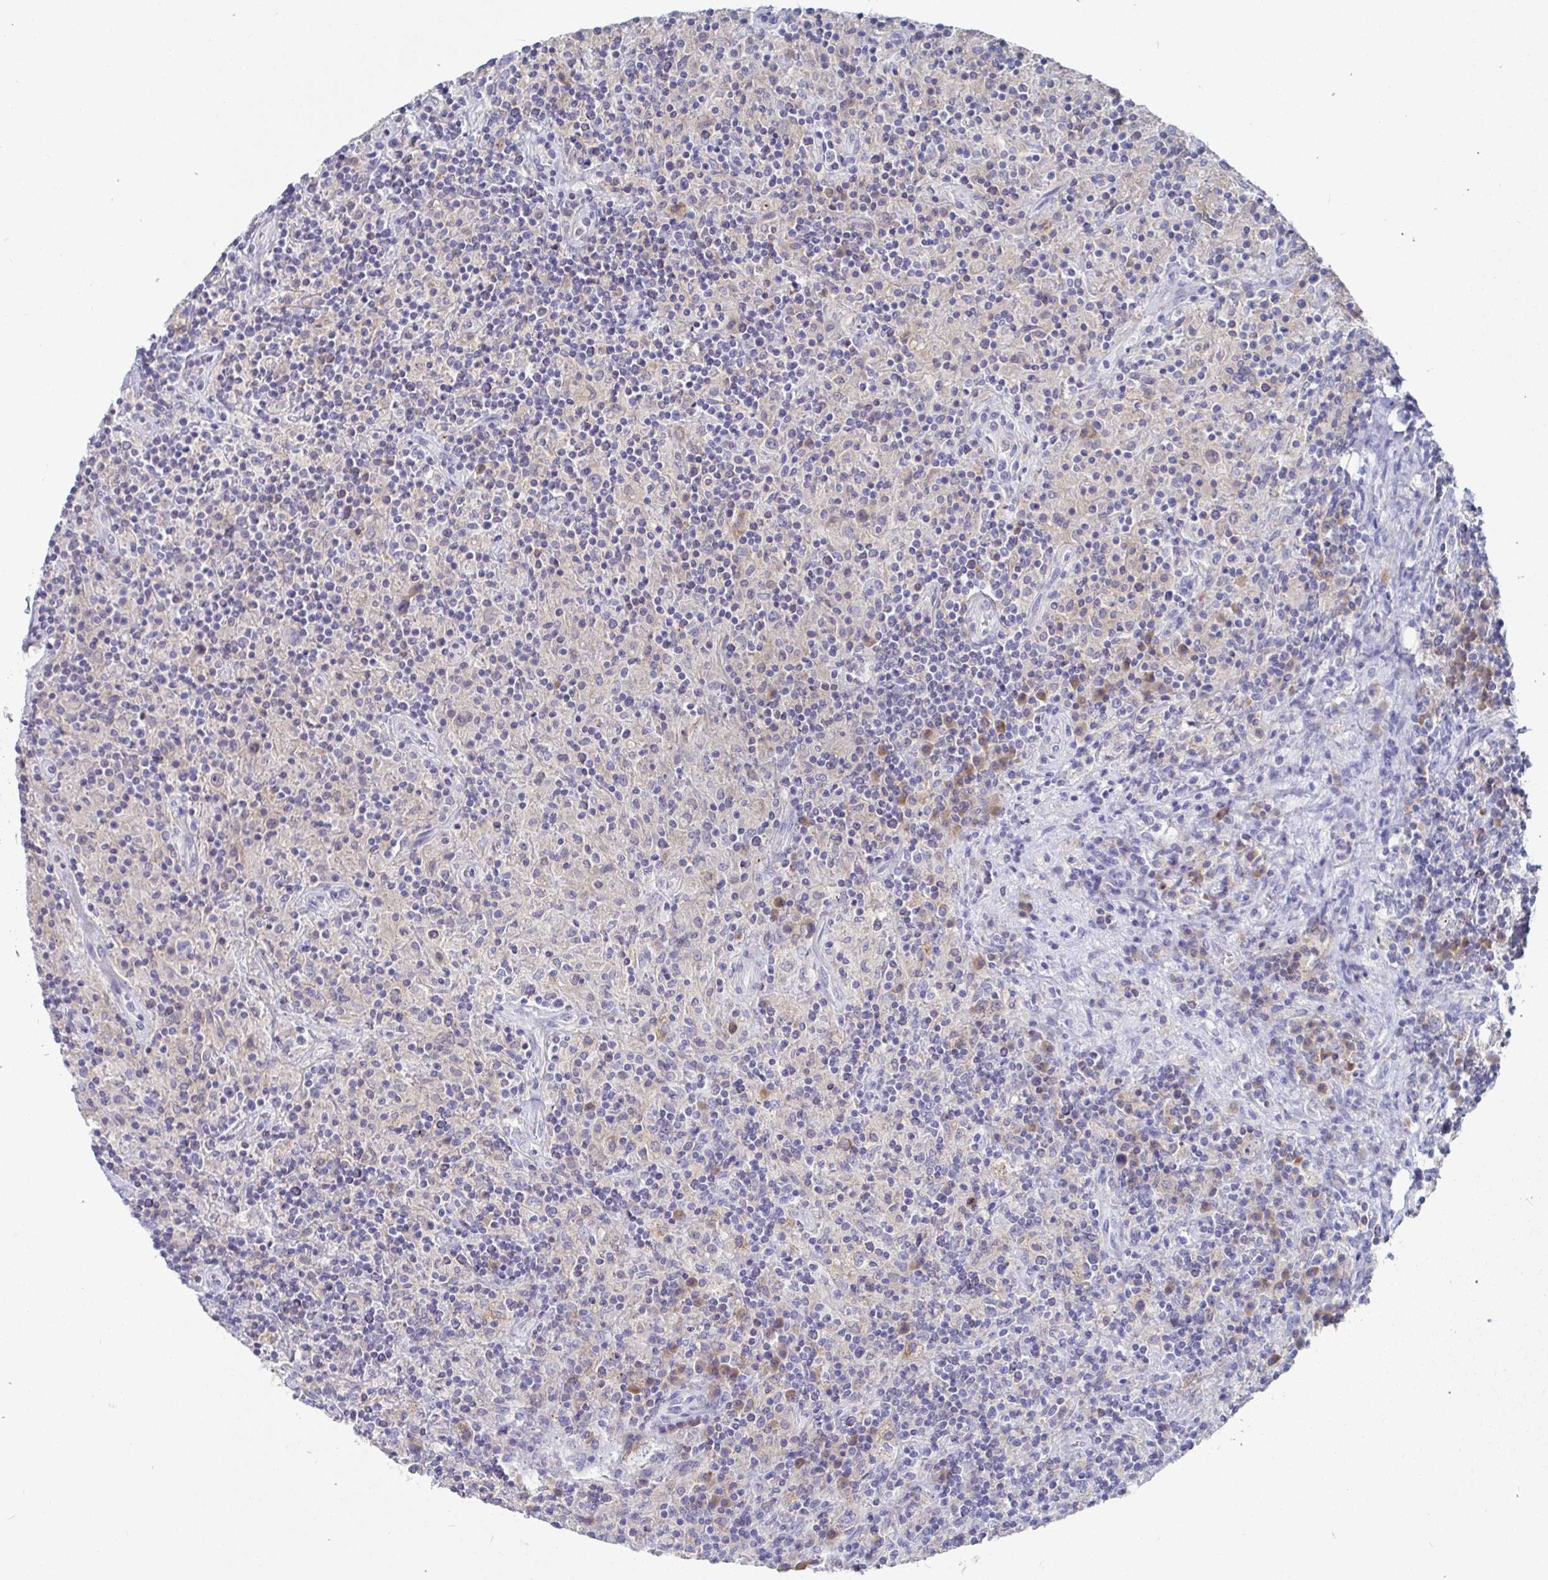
{"staining": {"intensity": "negative", "quantity": "none", "location": "none"}, "tissue": "lymphoma", "cell_type": "Tumor cells", "image_type": "cancer", "snomed": [{"axis": "morphology", "description": "Hodgkin's disease, NOS"}, {"axis": "topography", "description": "Lymph node"}], "caption": "An immunohistochemistry (IHC) micrograph of lymphoma is shown. There is no staining in tumor cells of lymphoma.", "gene": "GPR148", "patient": {"sex": "male", "age": 70}}